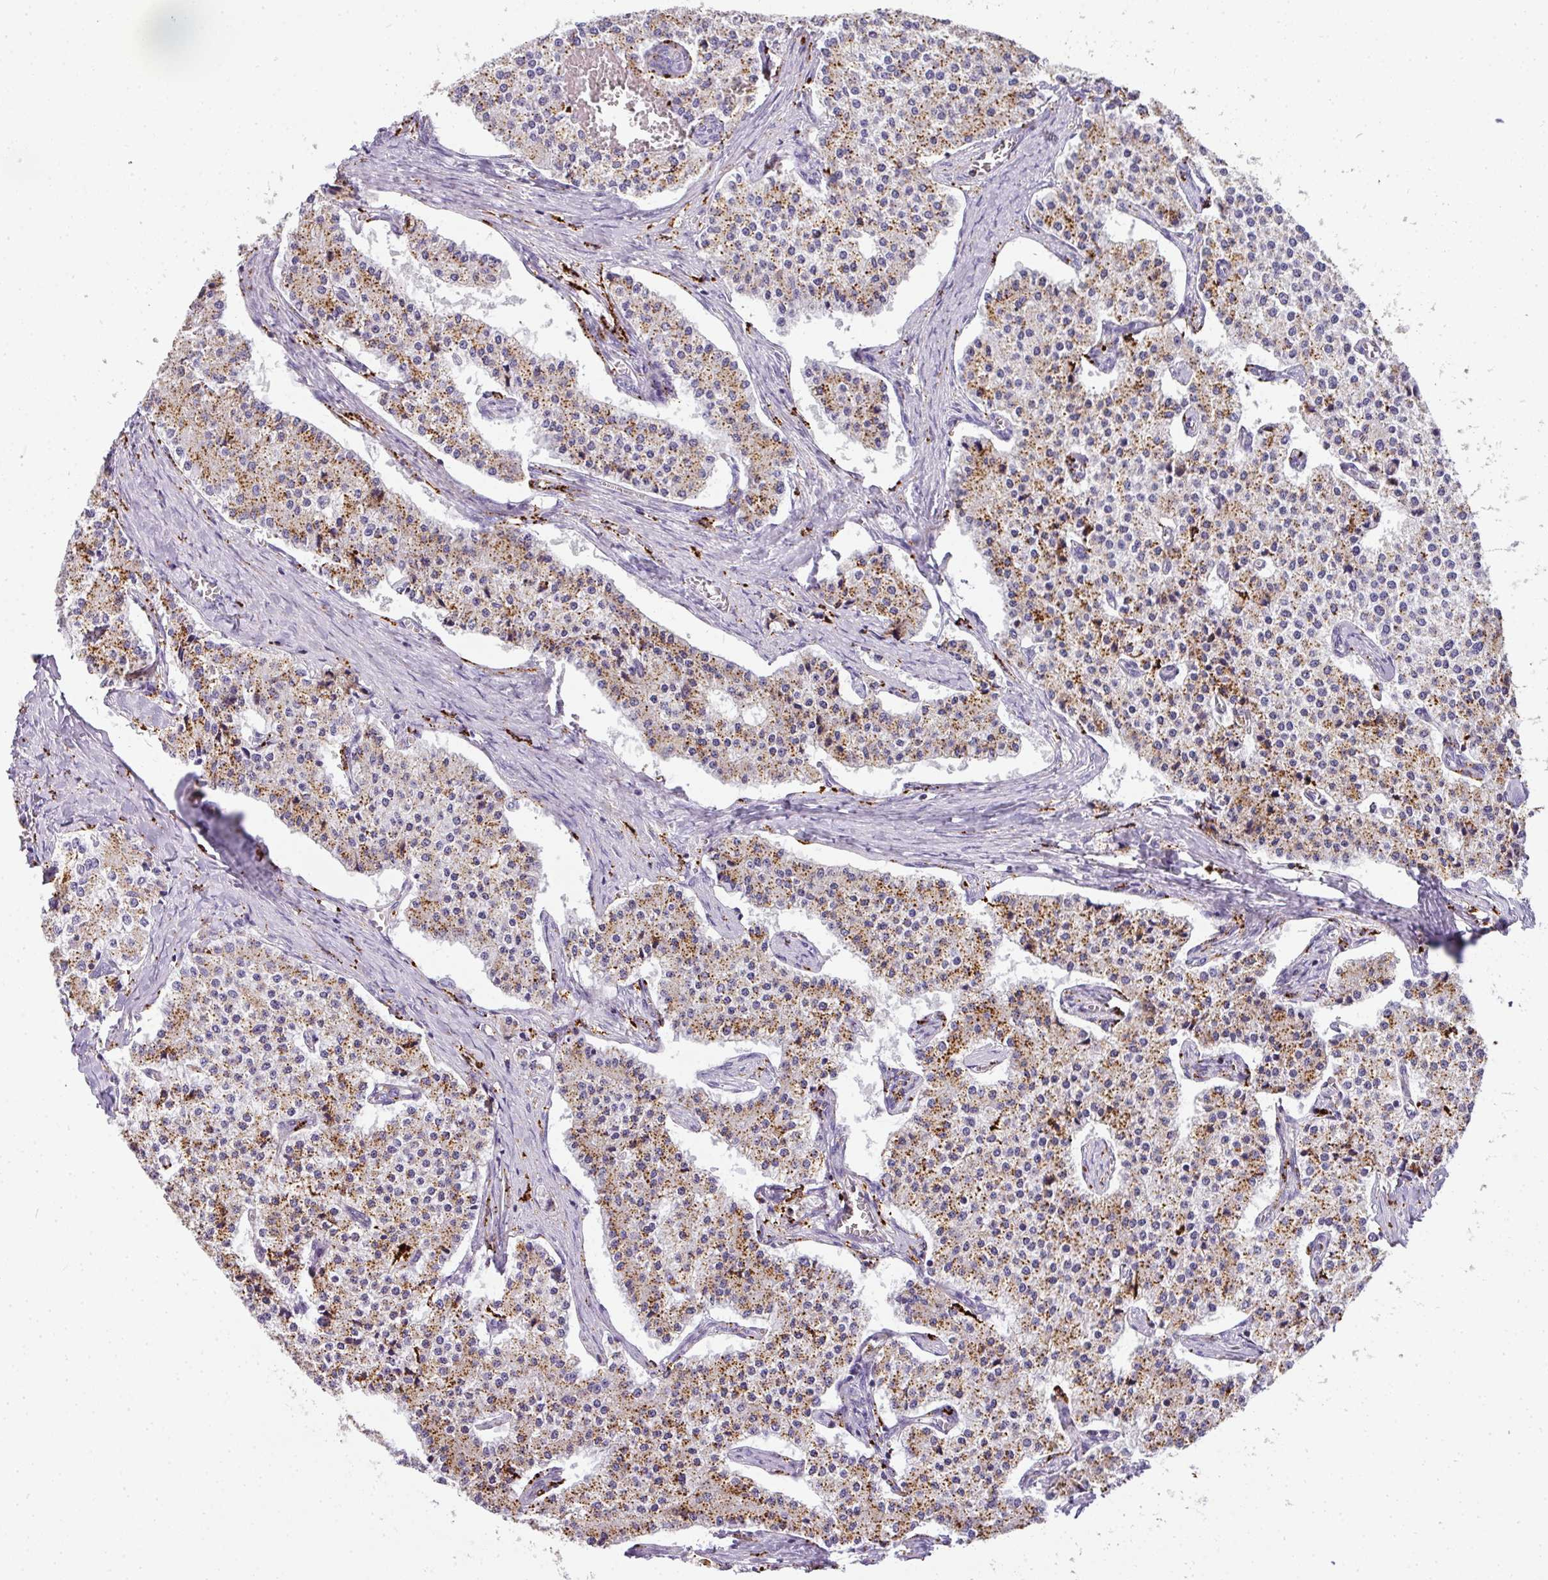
{"staining": {"intensity": "moderate", "quantity": ">75%", "location": "cytoplasmic/membranous"}, "tissue": "carcinoid", "cell_type": "Tumor cells", "image_type": "cancer", "snomed": [{"axis": "morphology", "description": "Carcinoid, malignant, NOS"}, {"axis": "topography", "description": "Colon"}], "caption": "The immunohistochemical stain highlights moderate cytoplasmic/membranous expression in tumor cells of malignant carcinoid tissue.", "gene": "MMACHC", "patient": {"sex": "female", "age": 52}}